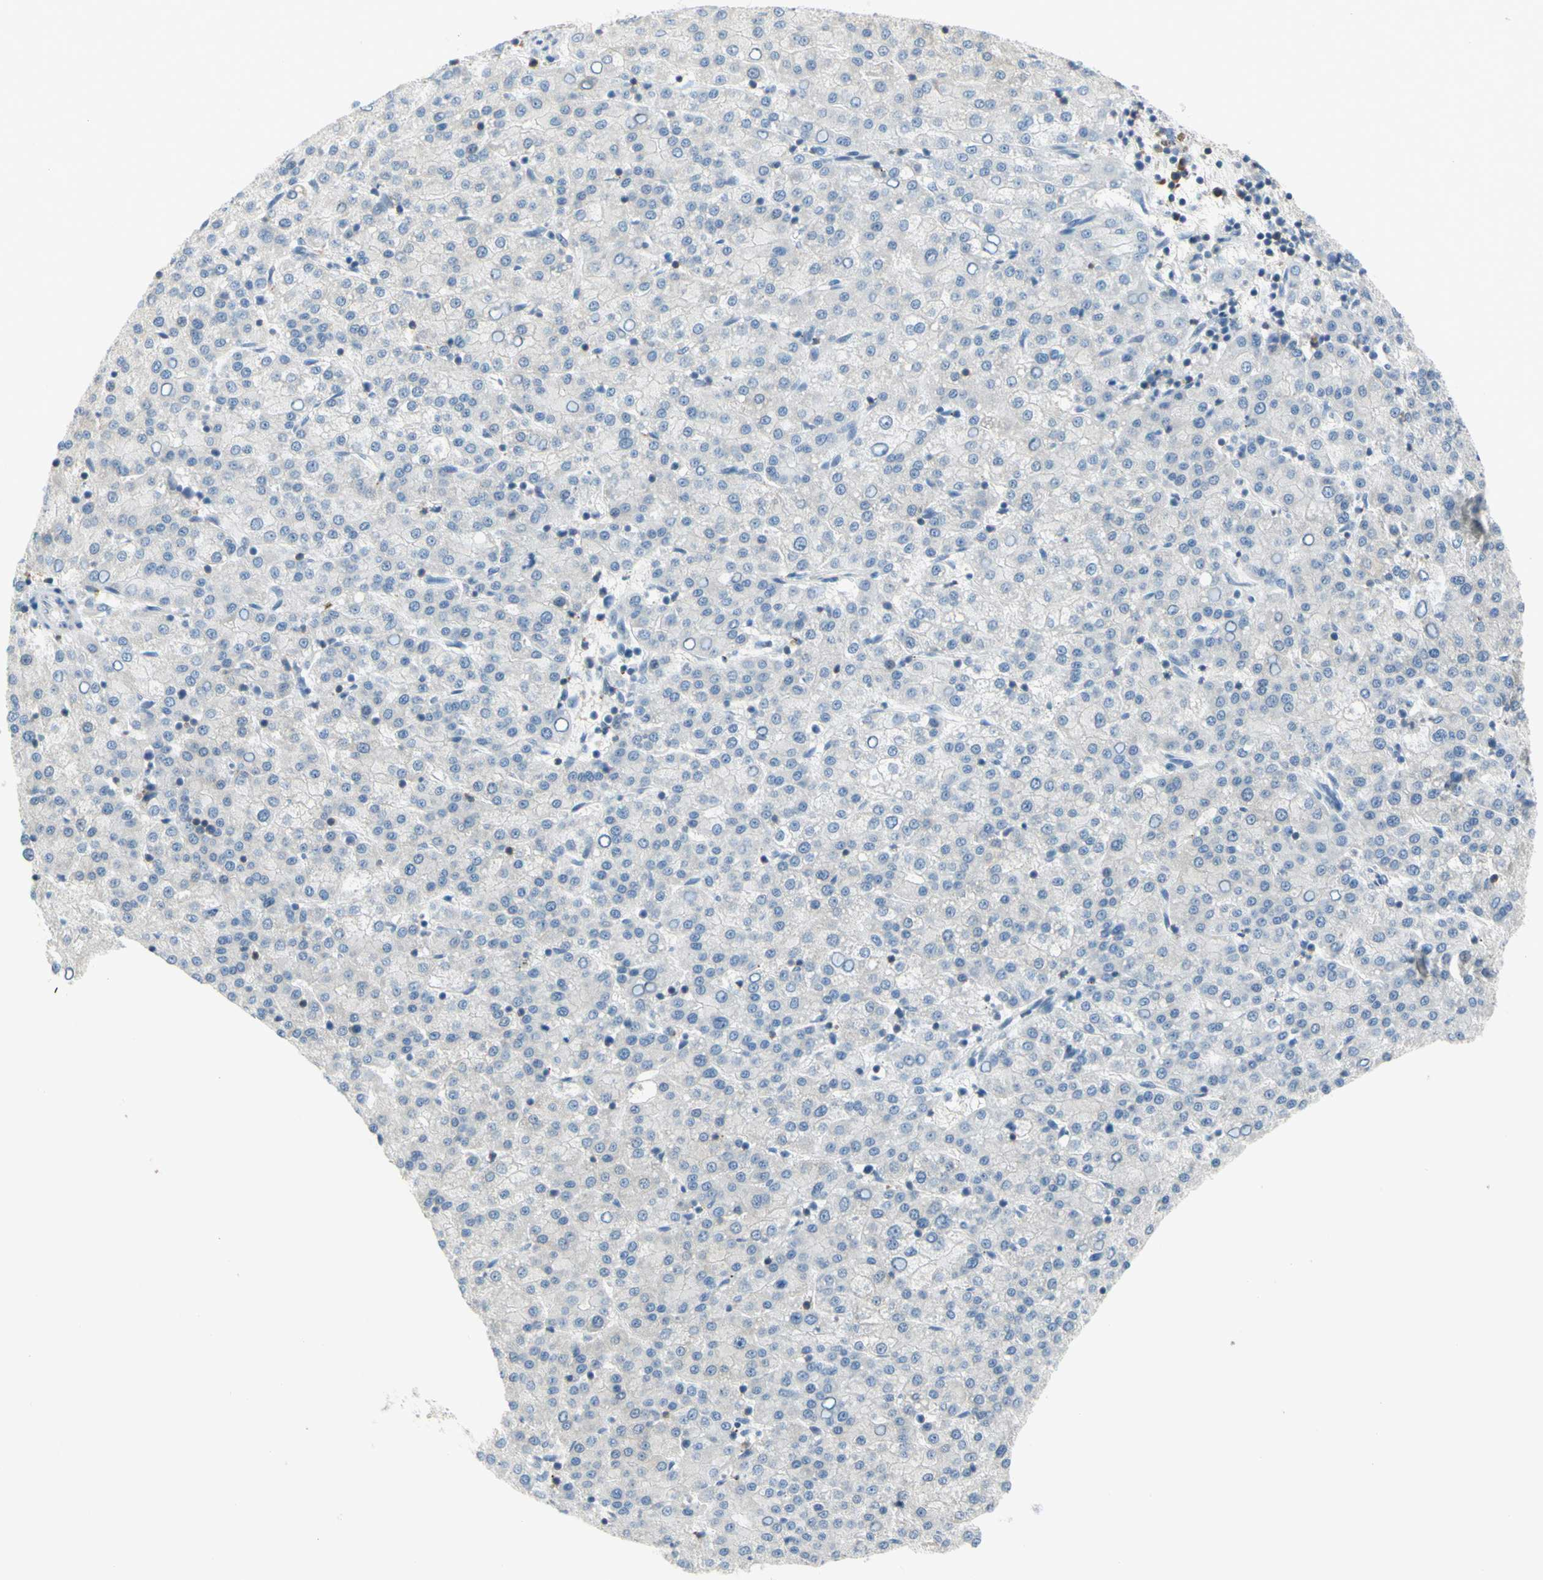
{"staining": {"intensity": "negative", "quantity": "none", "location": "none"}, "tissue": "liver cancer", "cell_type": "Tumor cells", "image_type": "cancer", "snomed": [{"axis": "morphology", "description": "Carcinoma, Hepatocellular, NOS"}, {"axis": "topography", "description": "Liver"}], "caption": "Immunohistochemistry micrograph of neoplastic tissue: liver hepatocellular carcinoma stained with DAB reveals no significant protein expression in tumor cells.", "gene": "MUC1", "patient": {"sex": "female", "age": 58}}